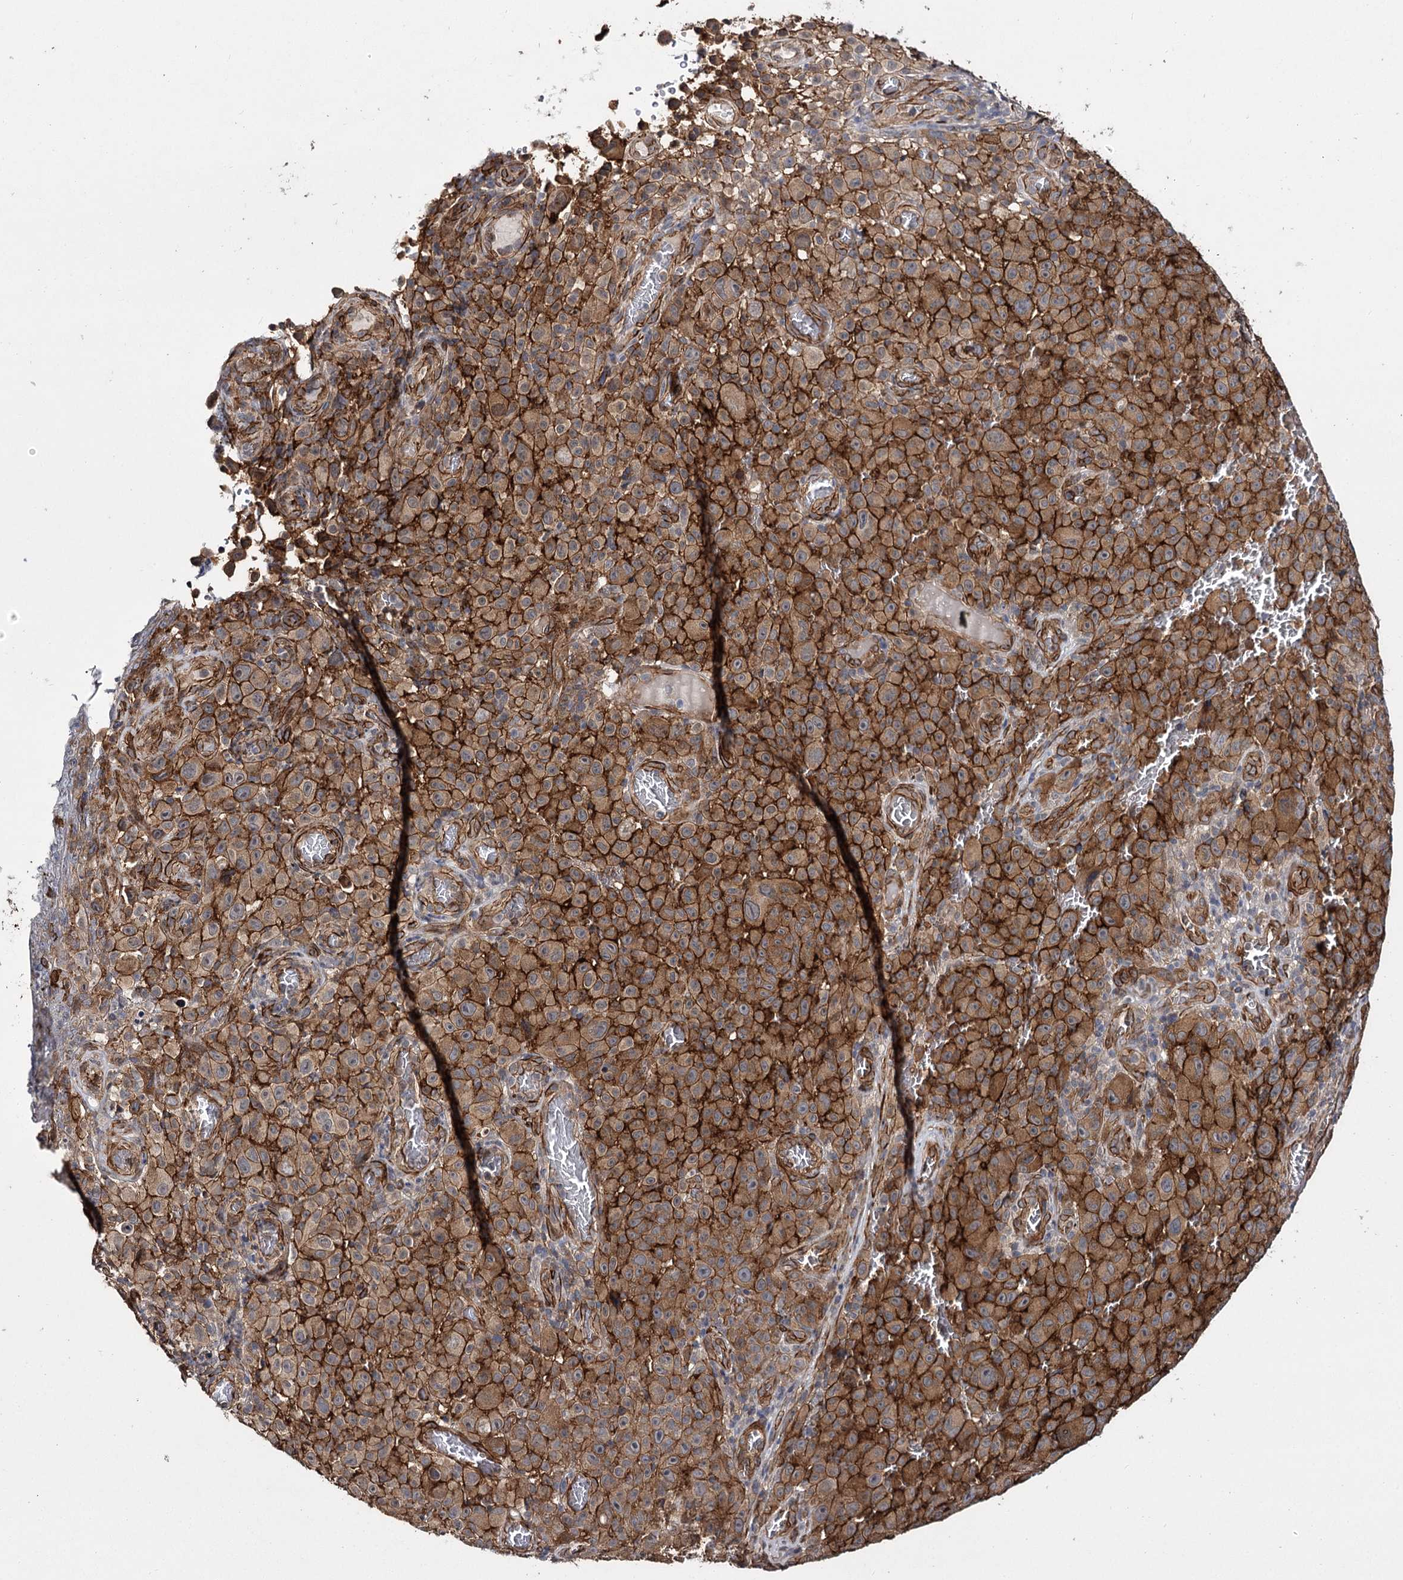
{"staining": {"intensity": "moderate", "quantity": ">75%", "location": "cytoplasmic/membranous"}, "tissue": "melanoma", "cell_type": "Tumor cells", "image_type": "cancer", "snomed": [{"axis": "morphology", "description": "Malignant melanoma, NOS"}, {"axis": "topography", "description": "Skin"}], "caption": "Immunohistochemical staining of human malignant melanoma exhibits medium levels of moderate cytoplasmic/membranous protein staining in approximately >75% of tumor cells. (Brightfield microscopy of DAB IHC at high magnification).", "gene": "MYO1C", "patient": {"sex": "female", "age": 82}}